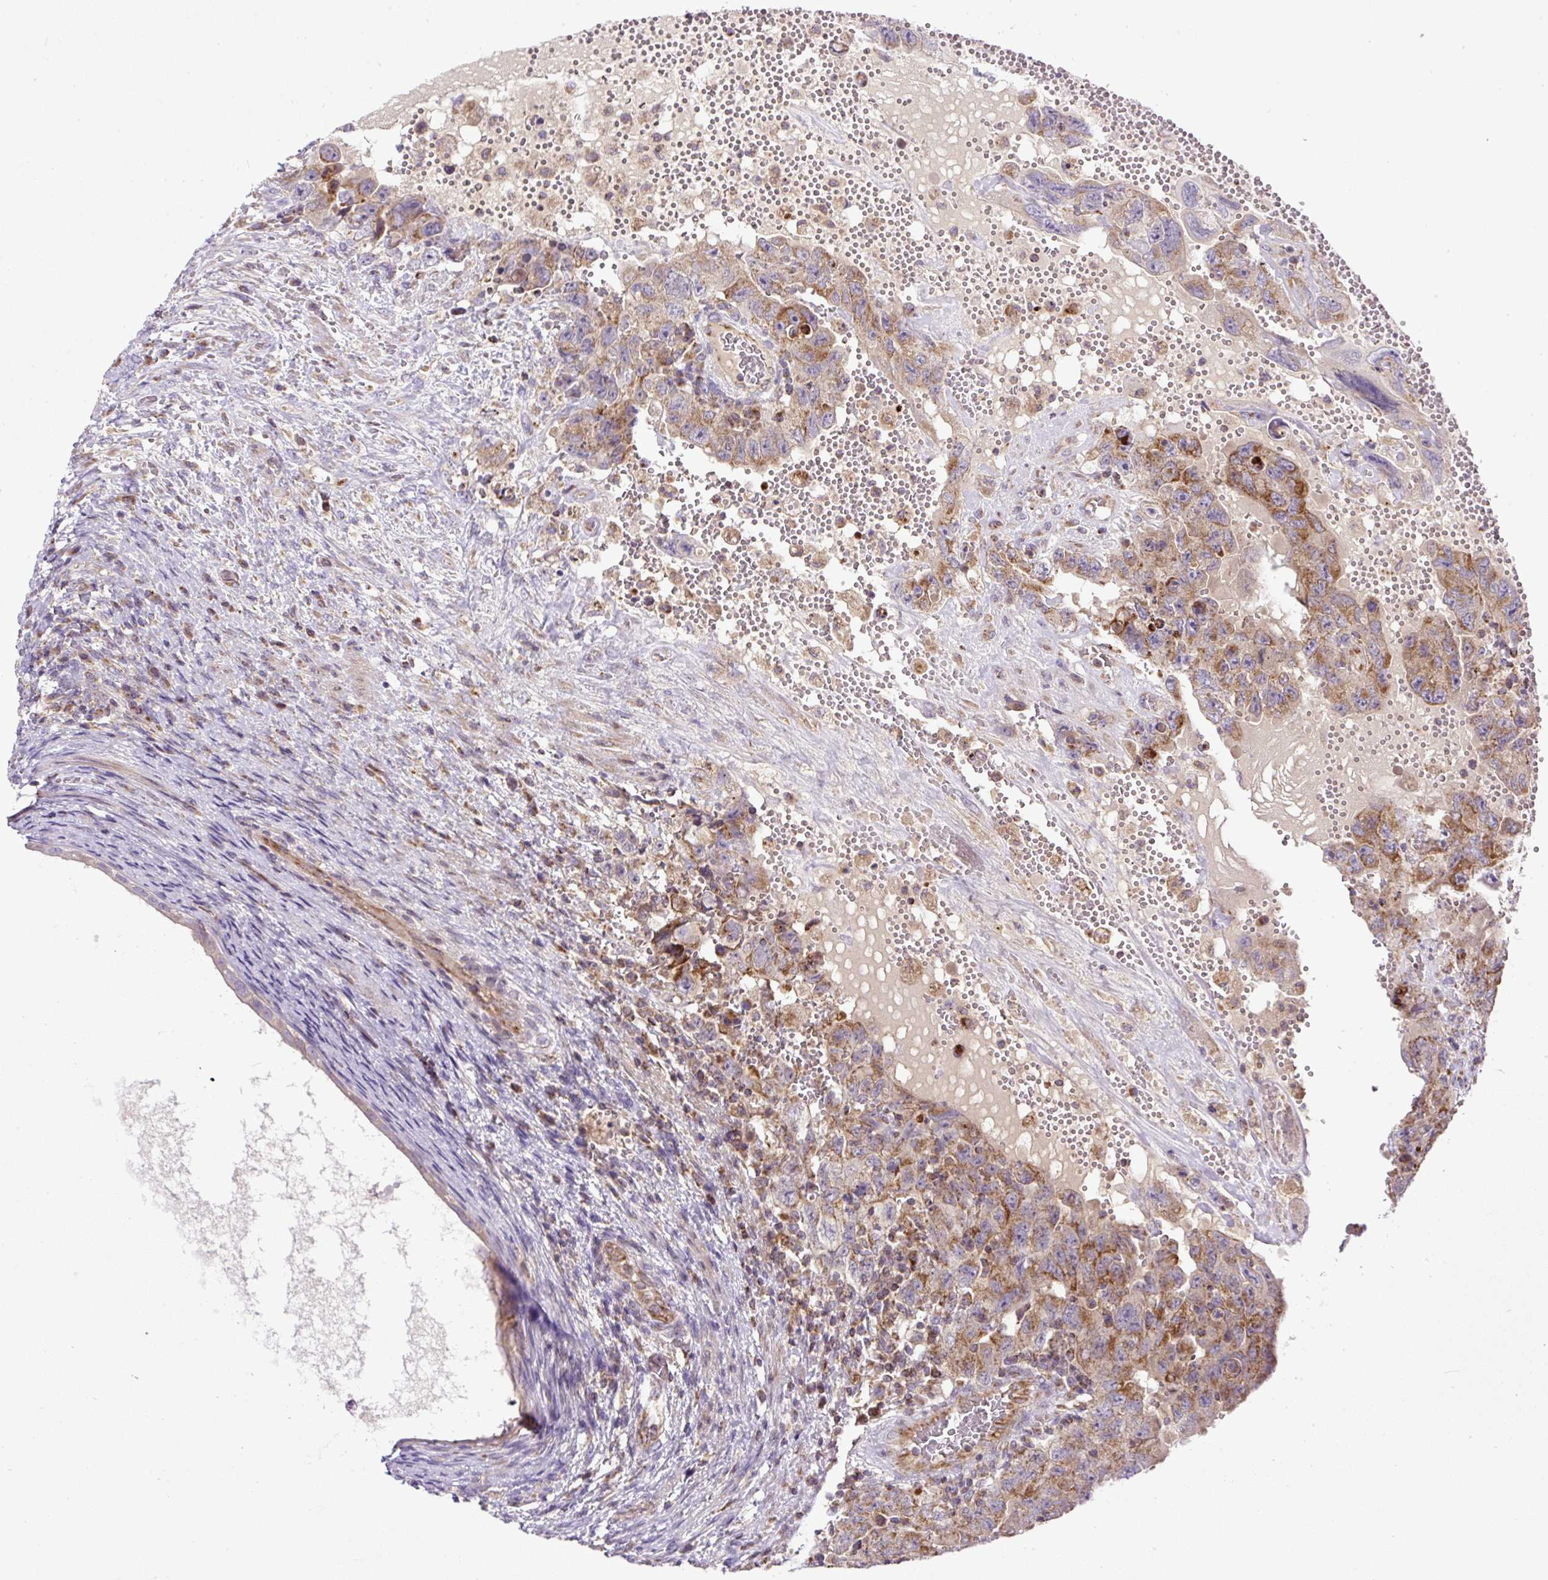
{"staining": {"intensity": "moderate", "quantity": ">75%", "location": "cytoplasmic/membranous"}, "tissue": "testis cancer", "cell_type": "Tumor cells", "image_type": "cancer", "snomed": [{"axis": "morphology", "description": "Carcinoma, Embryonal, NOS"}, {"axis": "topography", "description": "Testis"}], "caption": "Immunohistochemical staining of human embryonal carcinoma (testis) demonstrates moderate cytoplasmic/membranous protein positivity in approximately >75% of tumor cells.", "gene": "ZNF547", "patient": {"sex": "male", "age": 26}}